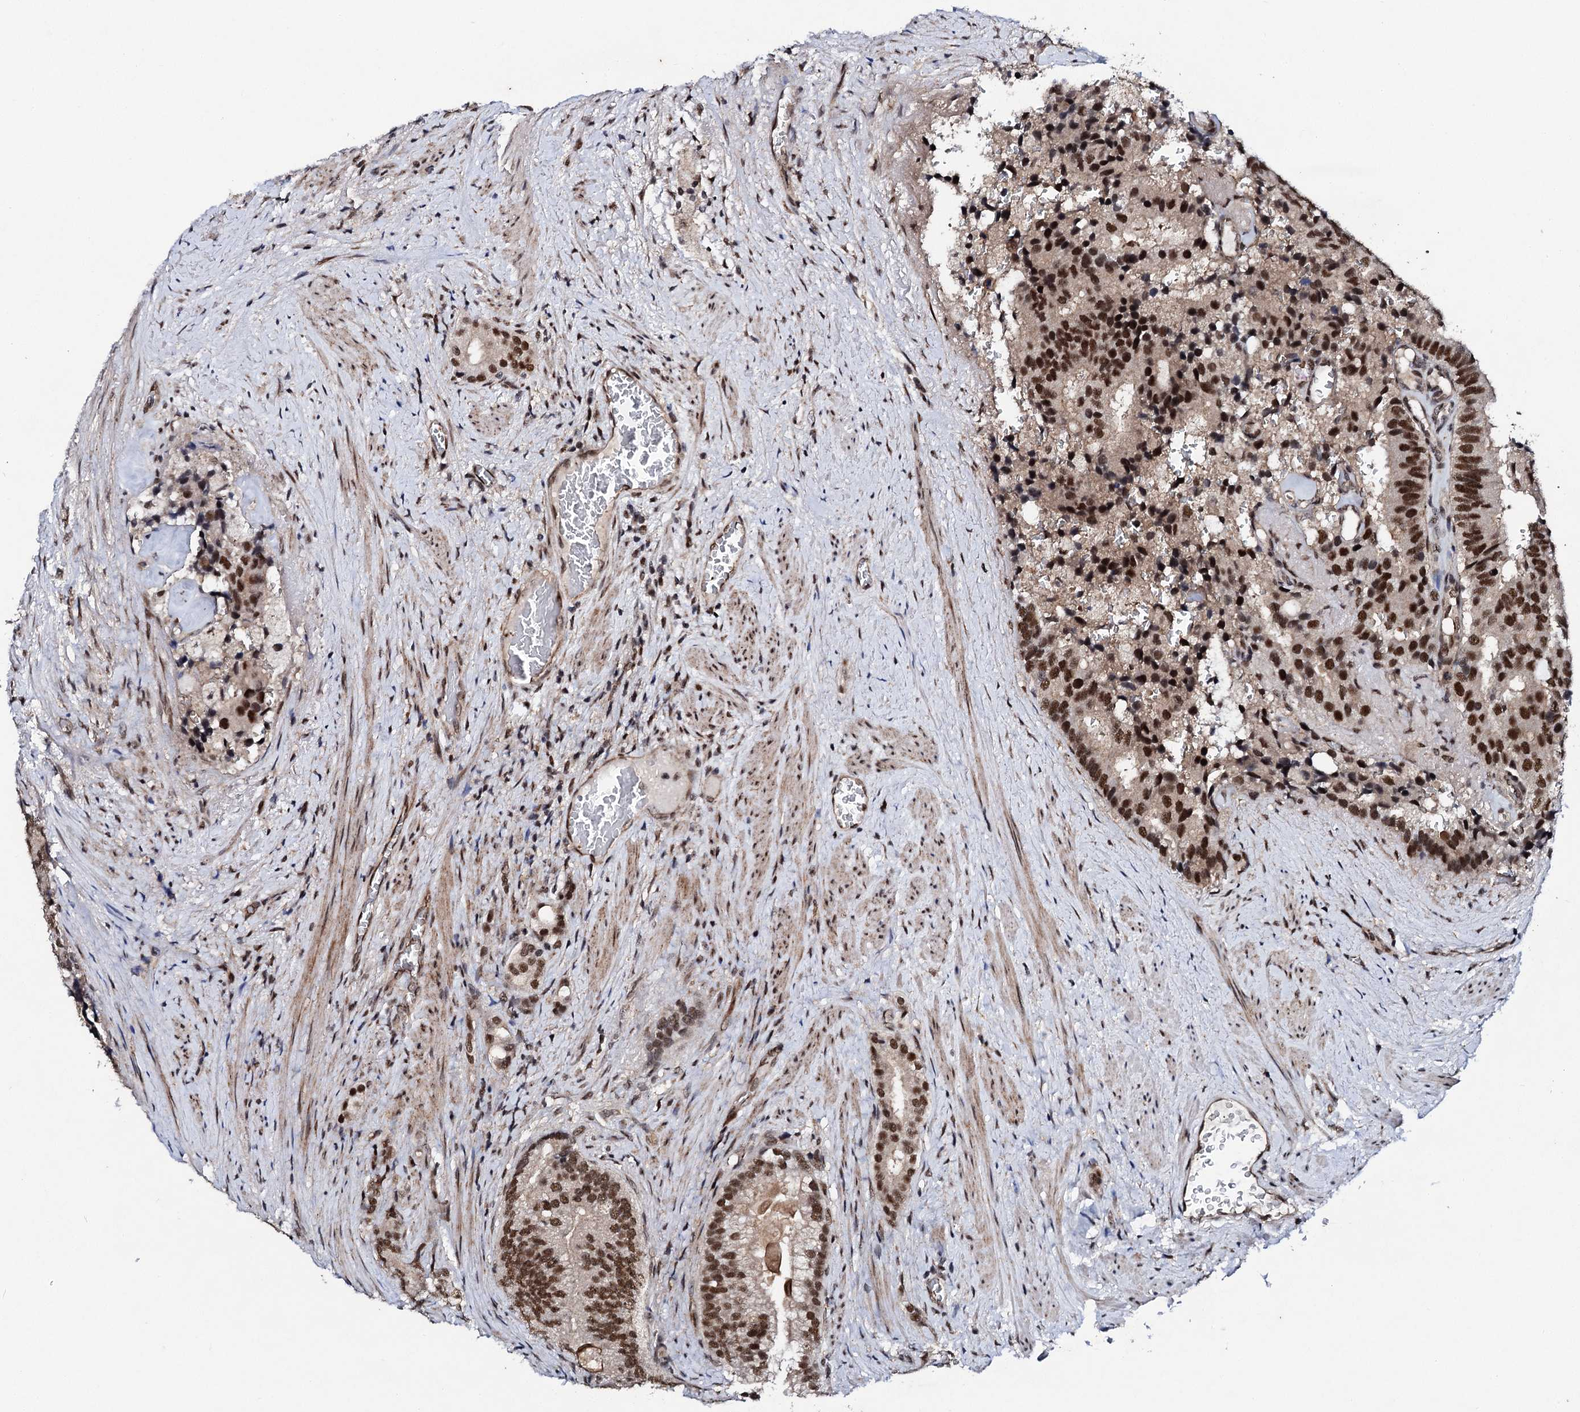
{"staining": {"intensity": "strong", "quantity": ">75%", "location": "nuclear"}, "tissue": "prostate cancer", "cell_type": "Tumor cells", "image_type": "cancer", "snomed": [{"axis": "morphology", "description": "Adenocarcinoma, Low grade"}, {"axis": "topography", "description": "Prostate"}], "caption": "Tumor cells demonstrate high levels of strong nuclear staining in about >75% of cells in human prostate adenocarcinoma (low-grade).", "gene": "CSTF3", "patient": {"sex": "male", "age": 71}}